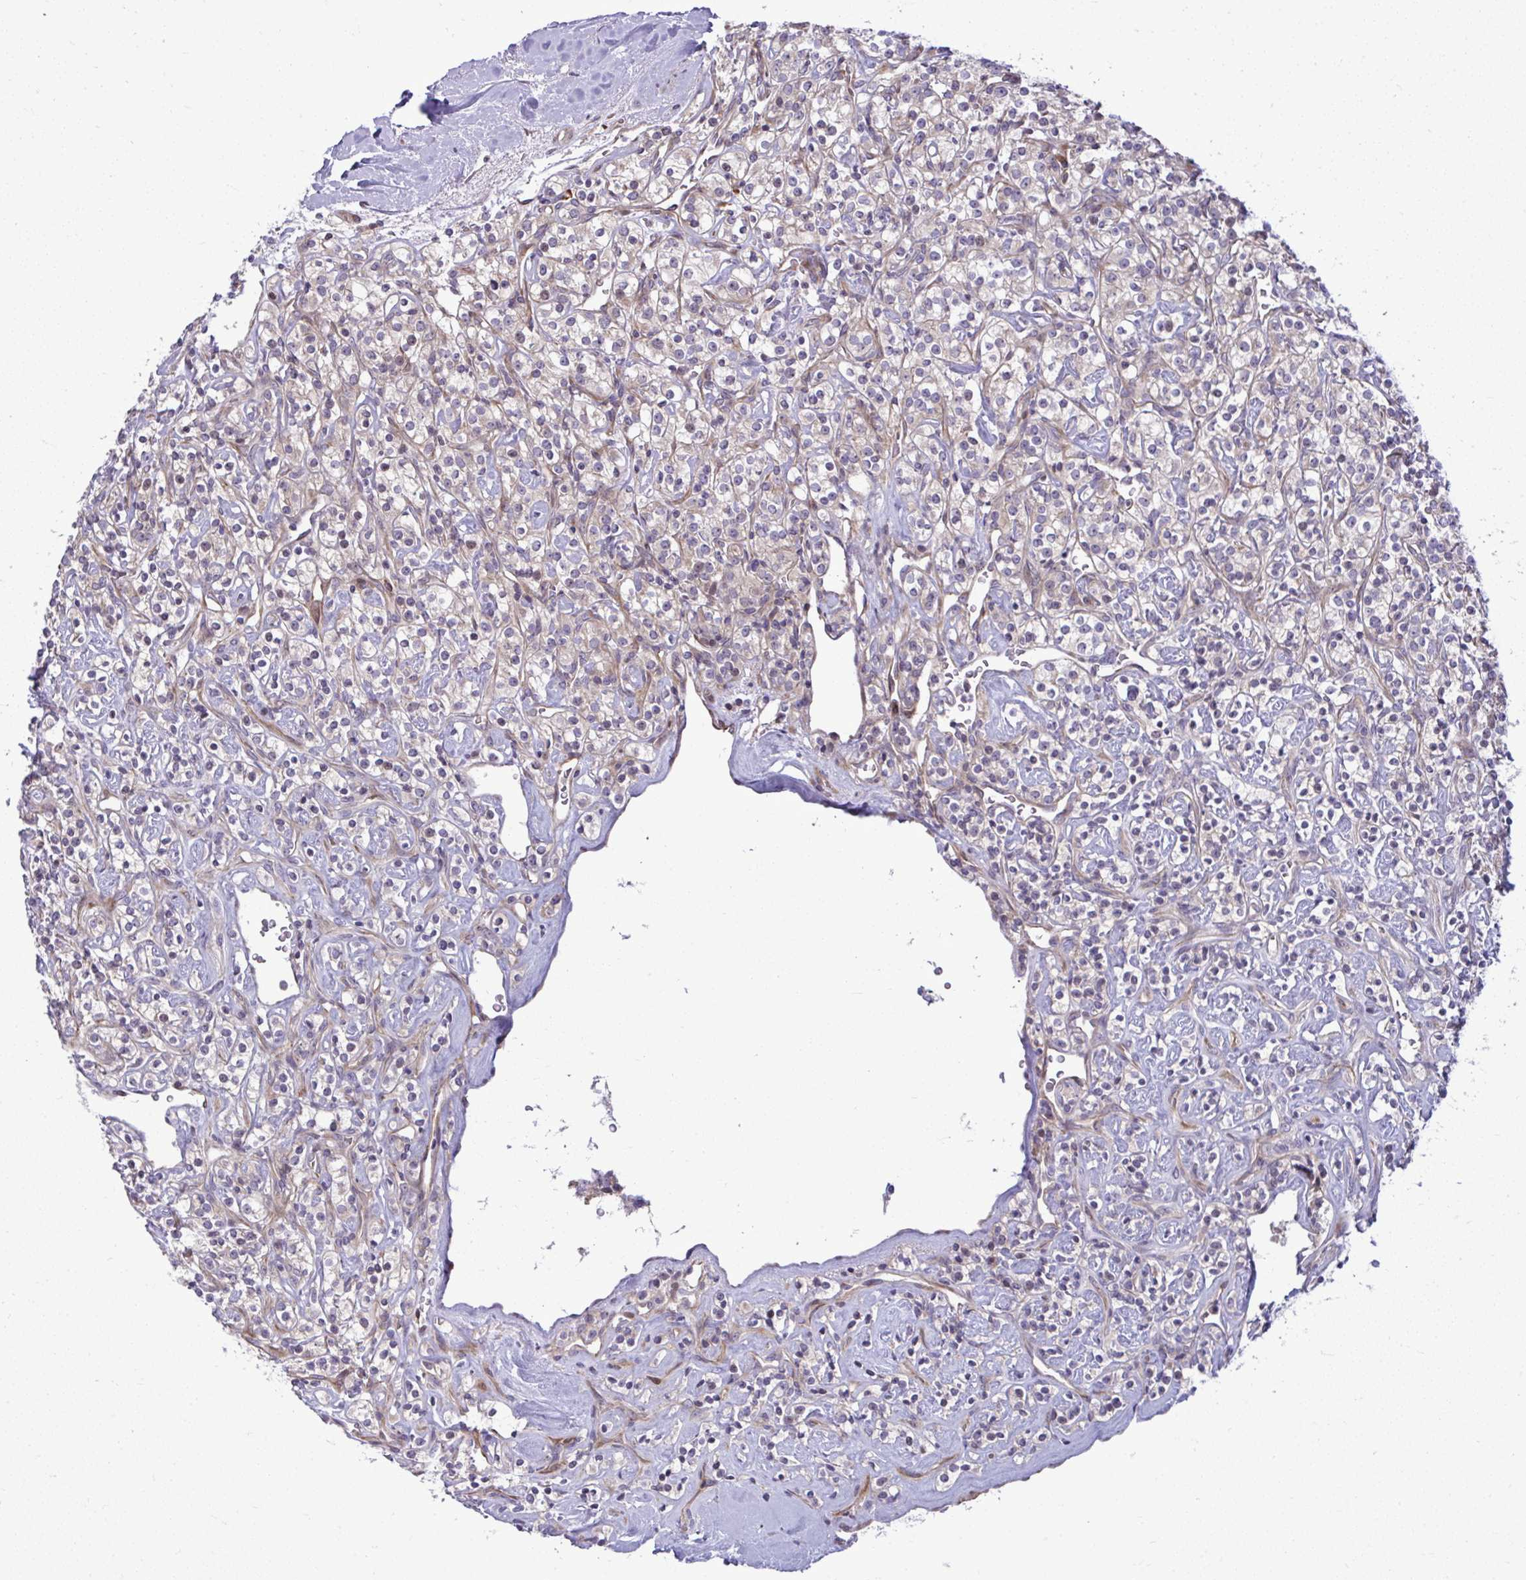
{"staining": {"intensity": "weak", "quantity": "<25%", "location": "cytoplasmic/membranous"}, "tissue": "renal cancer", "cell_type": "Tumor cells", "image_type": "cancer", "snomed": [{"axis": "morphology", "description": "Adenocarcinoma, NOS"}, {"axis": "topography", "description": "Kidney"}], "caption": "DAB (3,3'-diaminobenzidine) immunohistochemical staining of human adenocarcinoma (renal) reveals no significant positivity in tumor cells. (DAB (3,3'-diaminobenzidine) immunohistochemistry, high magnification).", "gene": "ZSCAN9", "patient": {"sex": "male", "age": 77}}